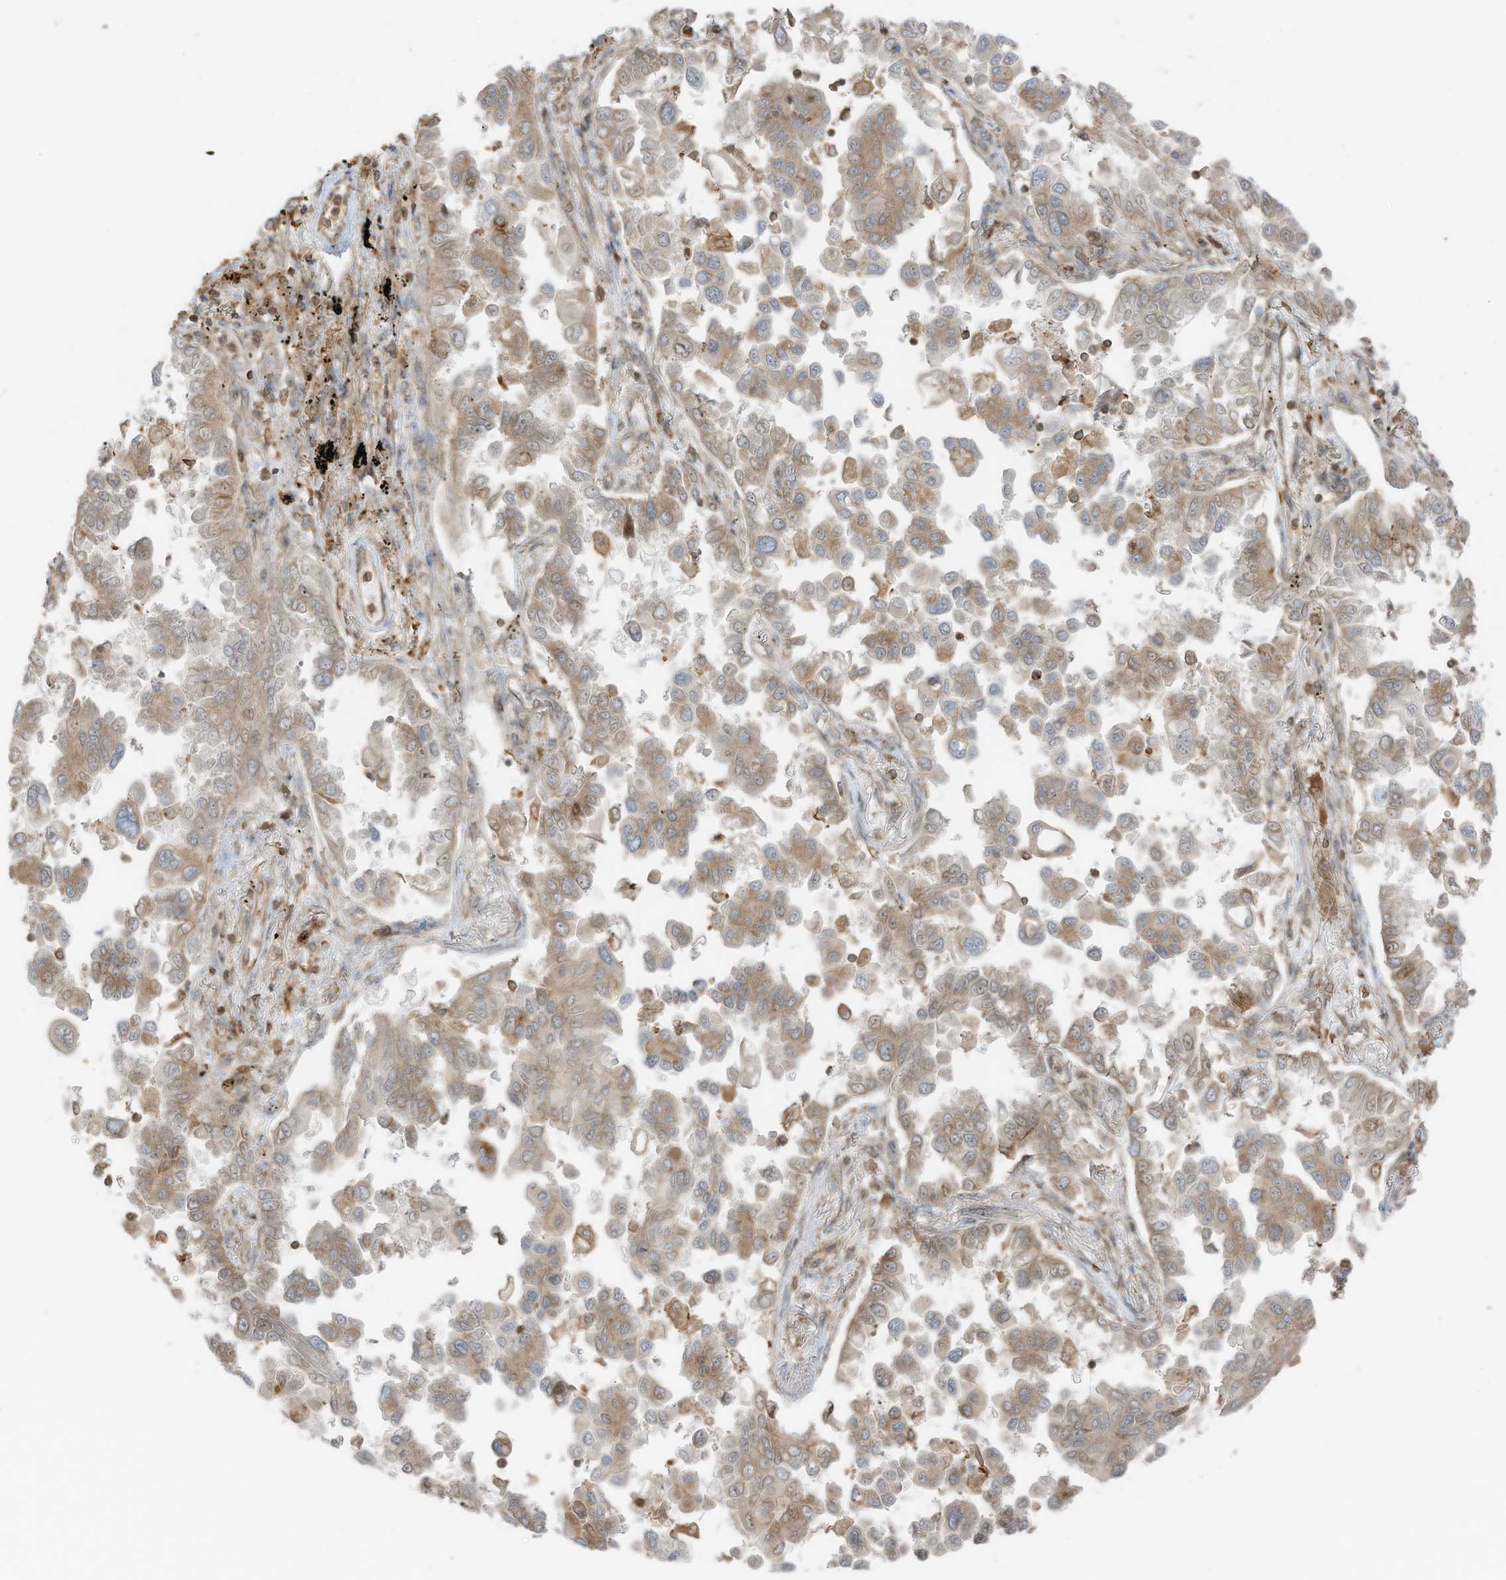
{"staining": {"intensity": "moderate", "quantity": "25%-75%", "location": "cytoplasmic/membranous"}, "tissue": "lung cancer", "cell_type": "Tumor cells", "image_type": "cancer", "snomed": [{"axis": "morphology", "description": "Adenocarcinoma, NOS"}, {"axis": "topography", "description": "Lung"}], "caption": "Adenocarcinoma (lung) stained with a protein marker displays moderate staining in tumor cells.", "gene": "SLC25A12", "patient": {"sex": "female", "age": 67}}